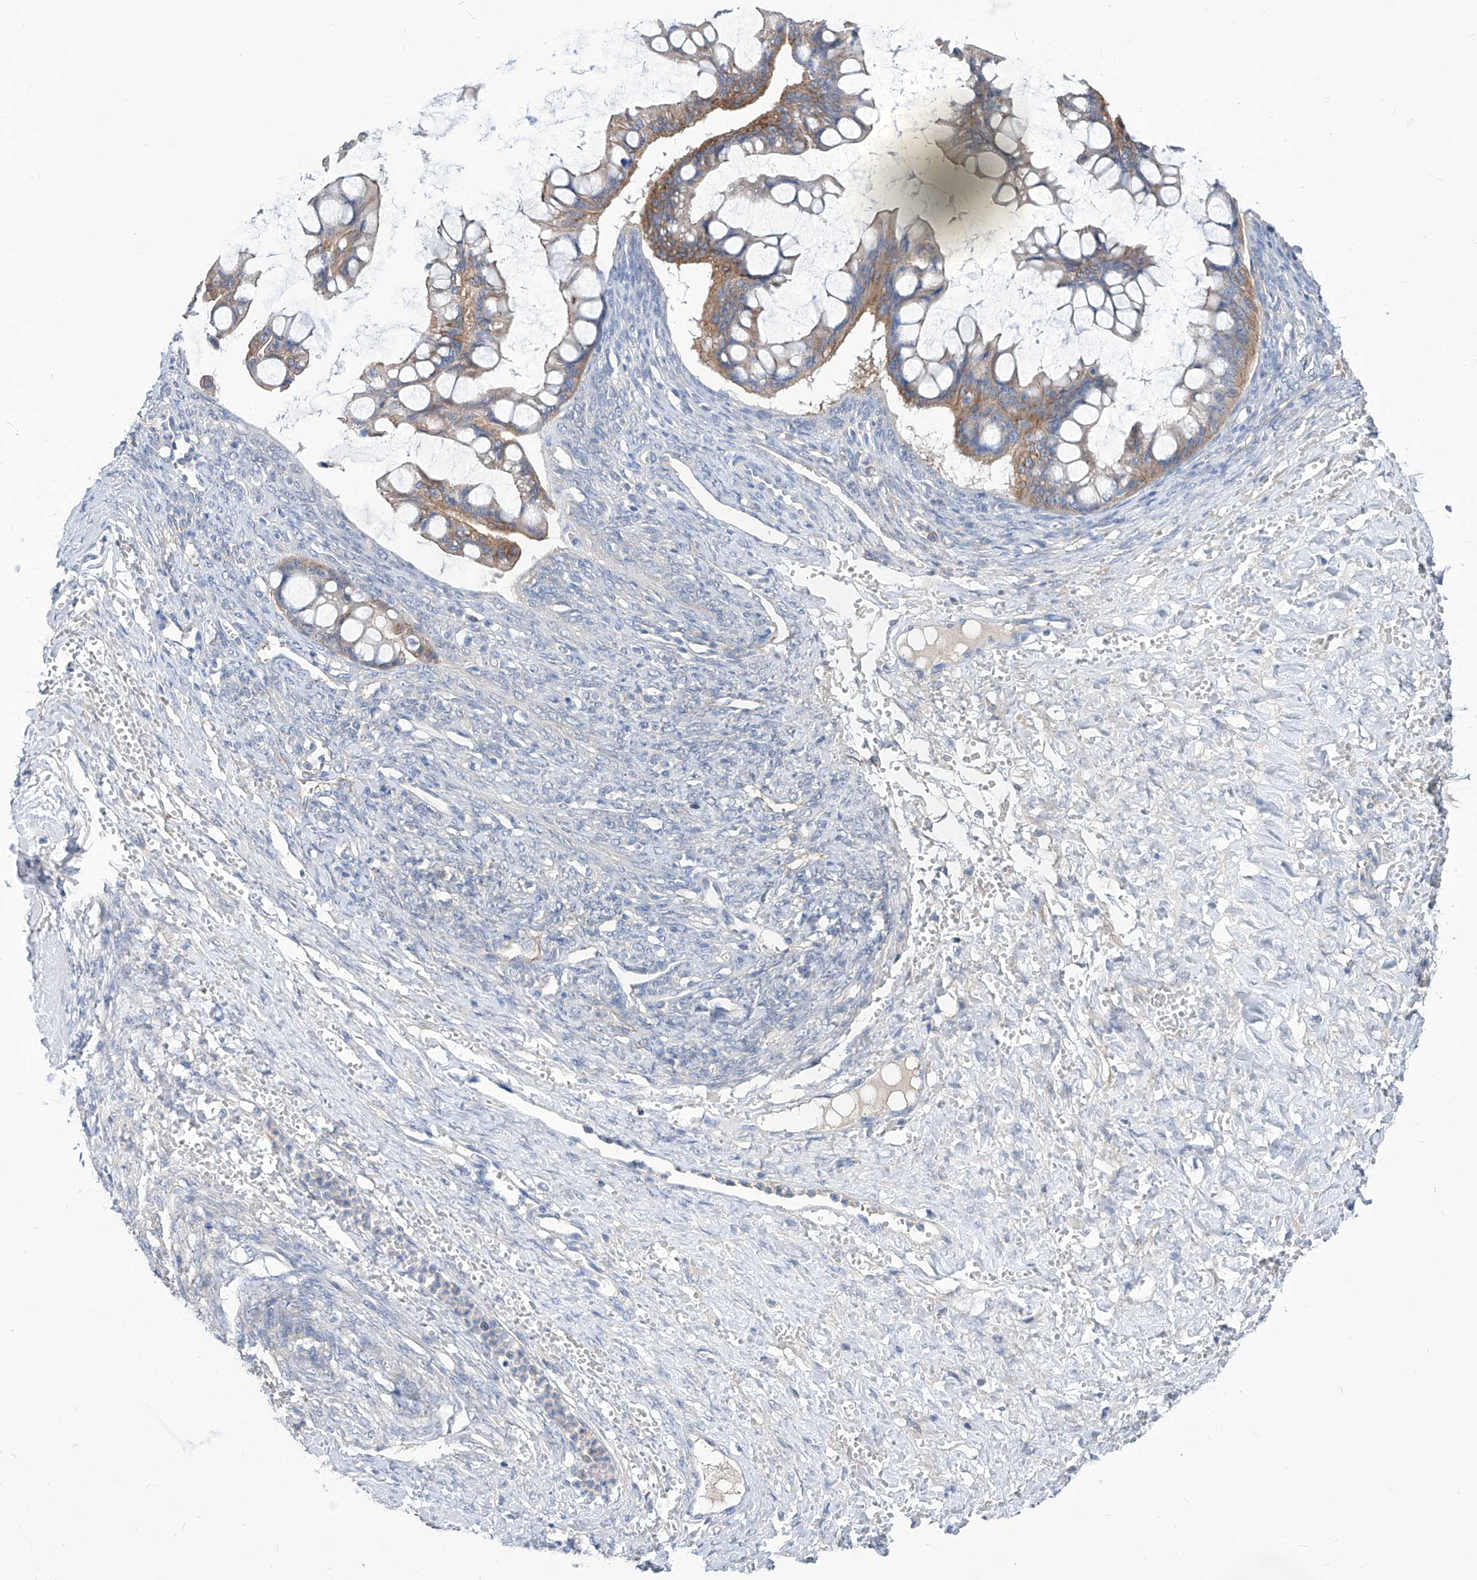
{"staining": {"intensity": "moderate", "quantity": "25%-75%", "location": "cytoplasmic/membranous"}, "tissue": "ovarian cancer", "cell_type": "Tumor cells", "image_type": "cancer", "snomed": [{"axis": "morphology", "description": "Cystadenocarcinoma, mucinous, NOS"}, {"axis": "topography", "description": "Ovary"}], "caption": "Protein analysis of ovarian mucinous cystadenocarcinoma tissue reveals moderate cytoplasmic/membranous expression in approximately 25%-75% of tumor cells.", "gene": "AKAP10", "patient": {"sex": "female", "age": 73}}